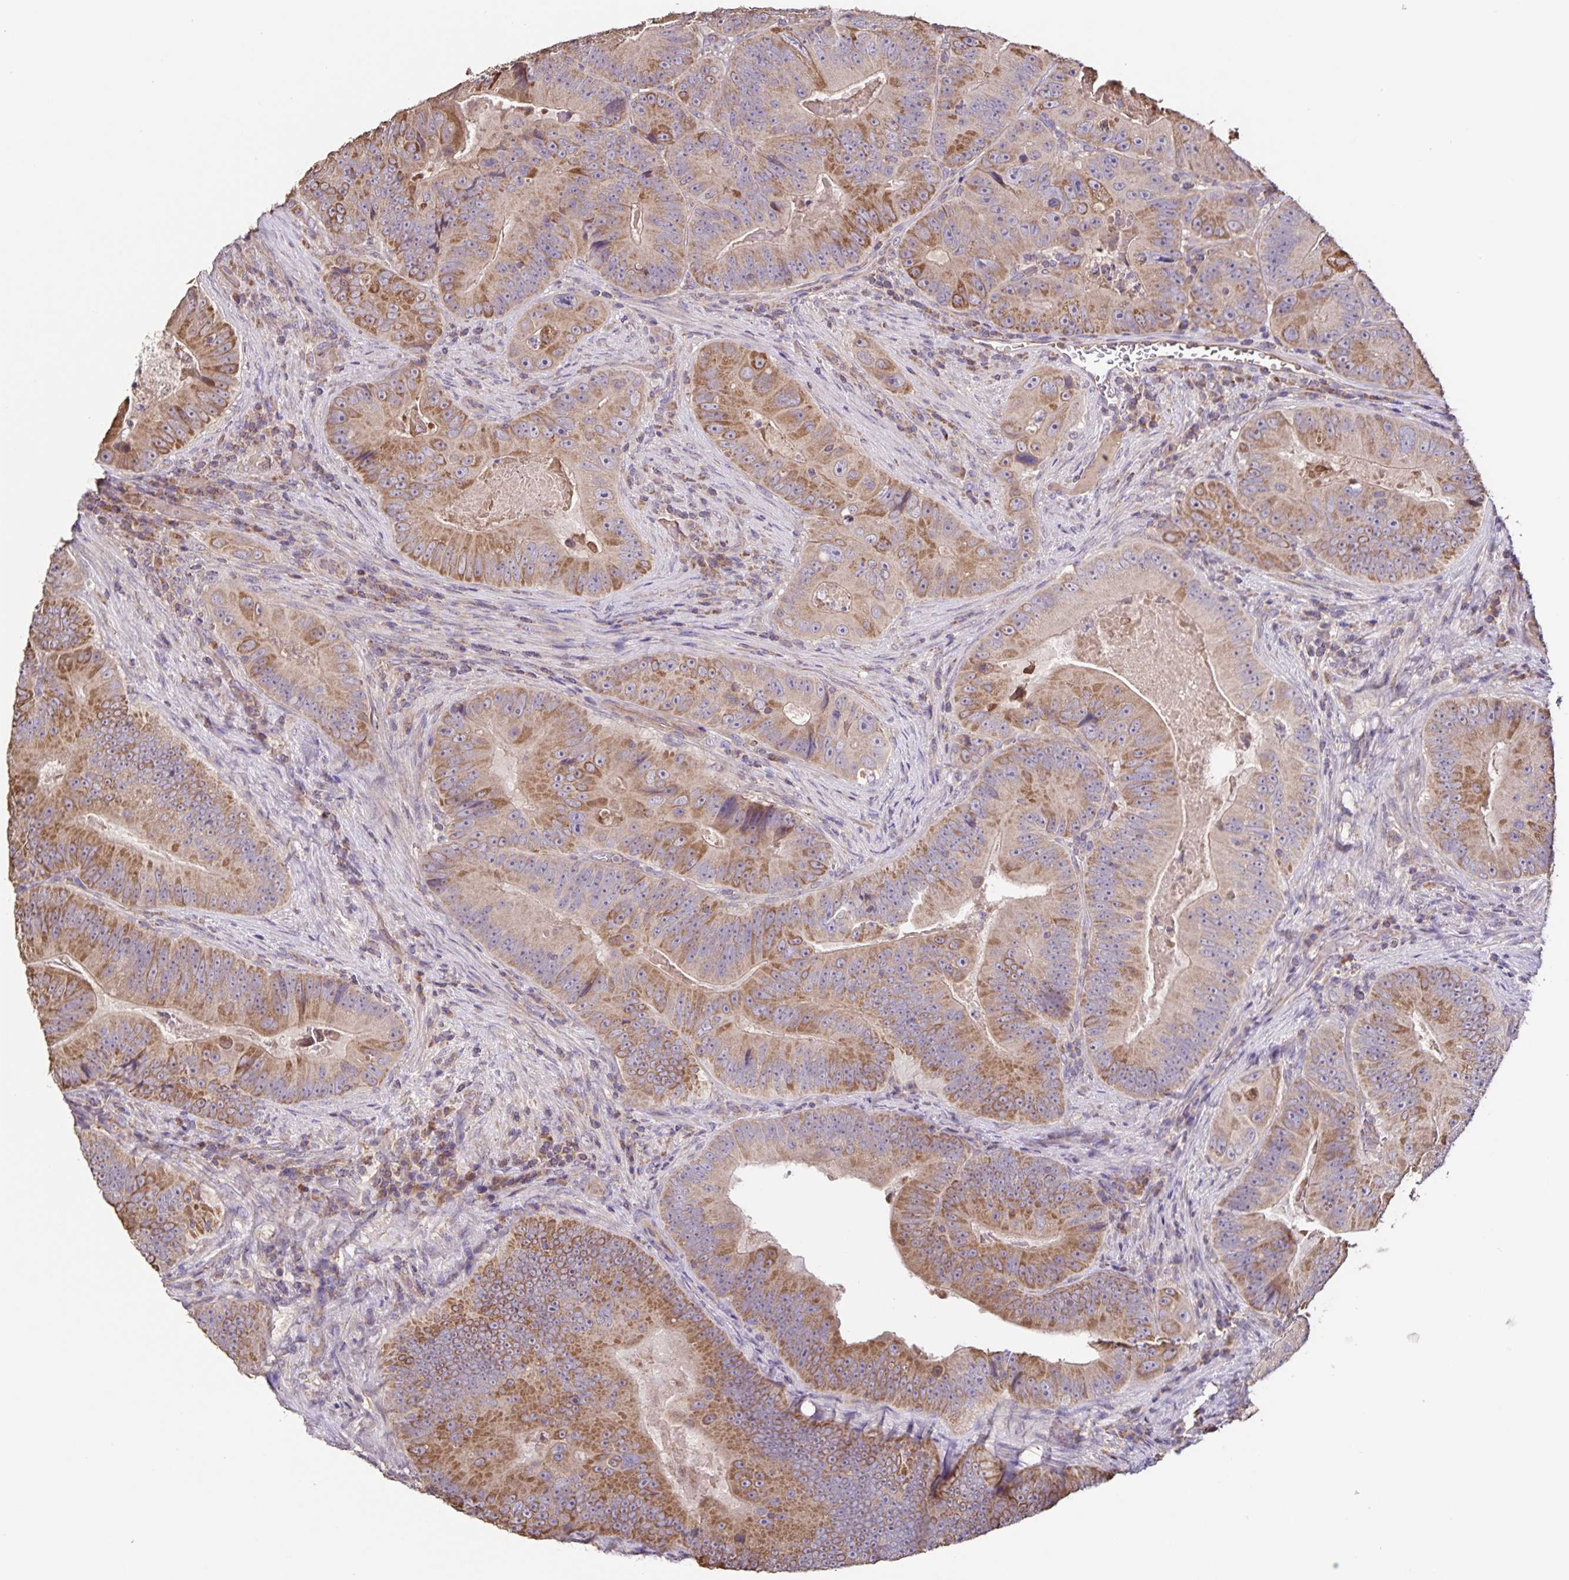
{"staining": {"intensity": "moderate", "quantity": "25%-75%", "location": "cytoplasmic/membranous"}, "tissue": "colorectal cancer", "cell_type": "Tumor cells", "image_type": "cancer", "snomed": [{"axis": "morphology", "description": "Adenocarcinoma, NOS"}, {"axis": "topography", "description": "Colon"}], "caption": "Protein staining of adenocarcinoma (colorectal) tissue demonstrates moderate cytoplasmic/membranous positivity in about 25%-75% of tumor cells. (Stains: DAB in brown, nuclei in blue, Microscopy: brightfield microscopy at high magnification).", "gene": "MAN1A1", "patient": {"sex": "female", "age": 86}}